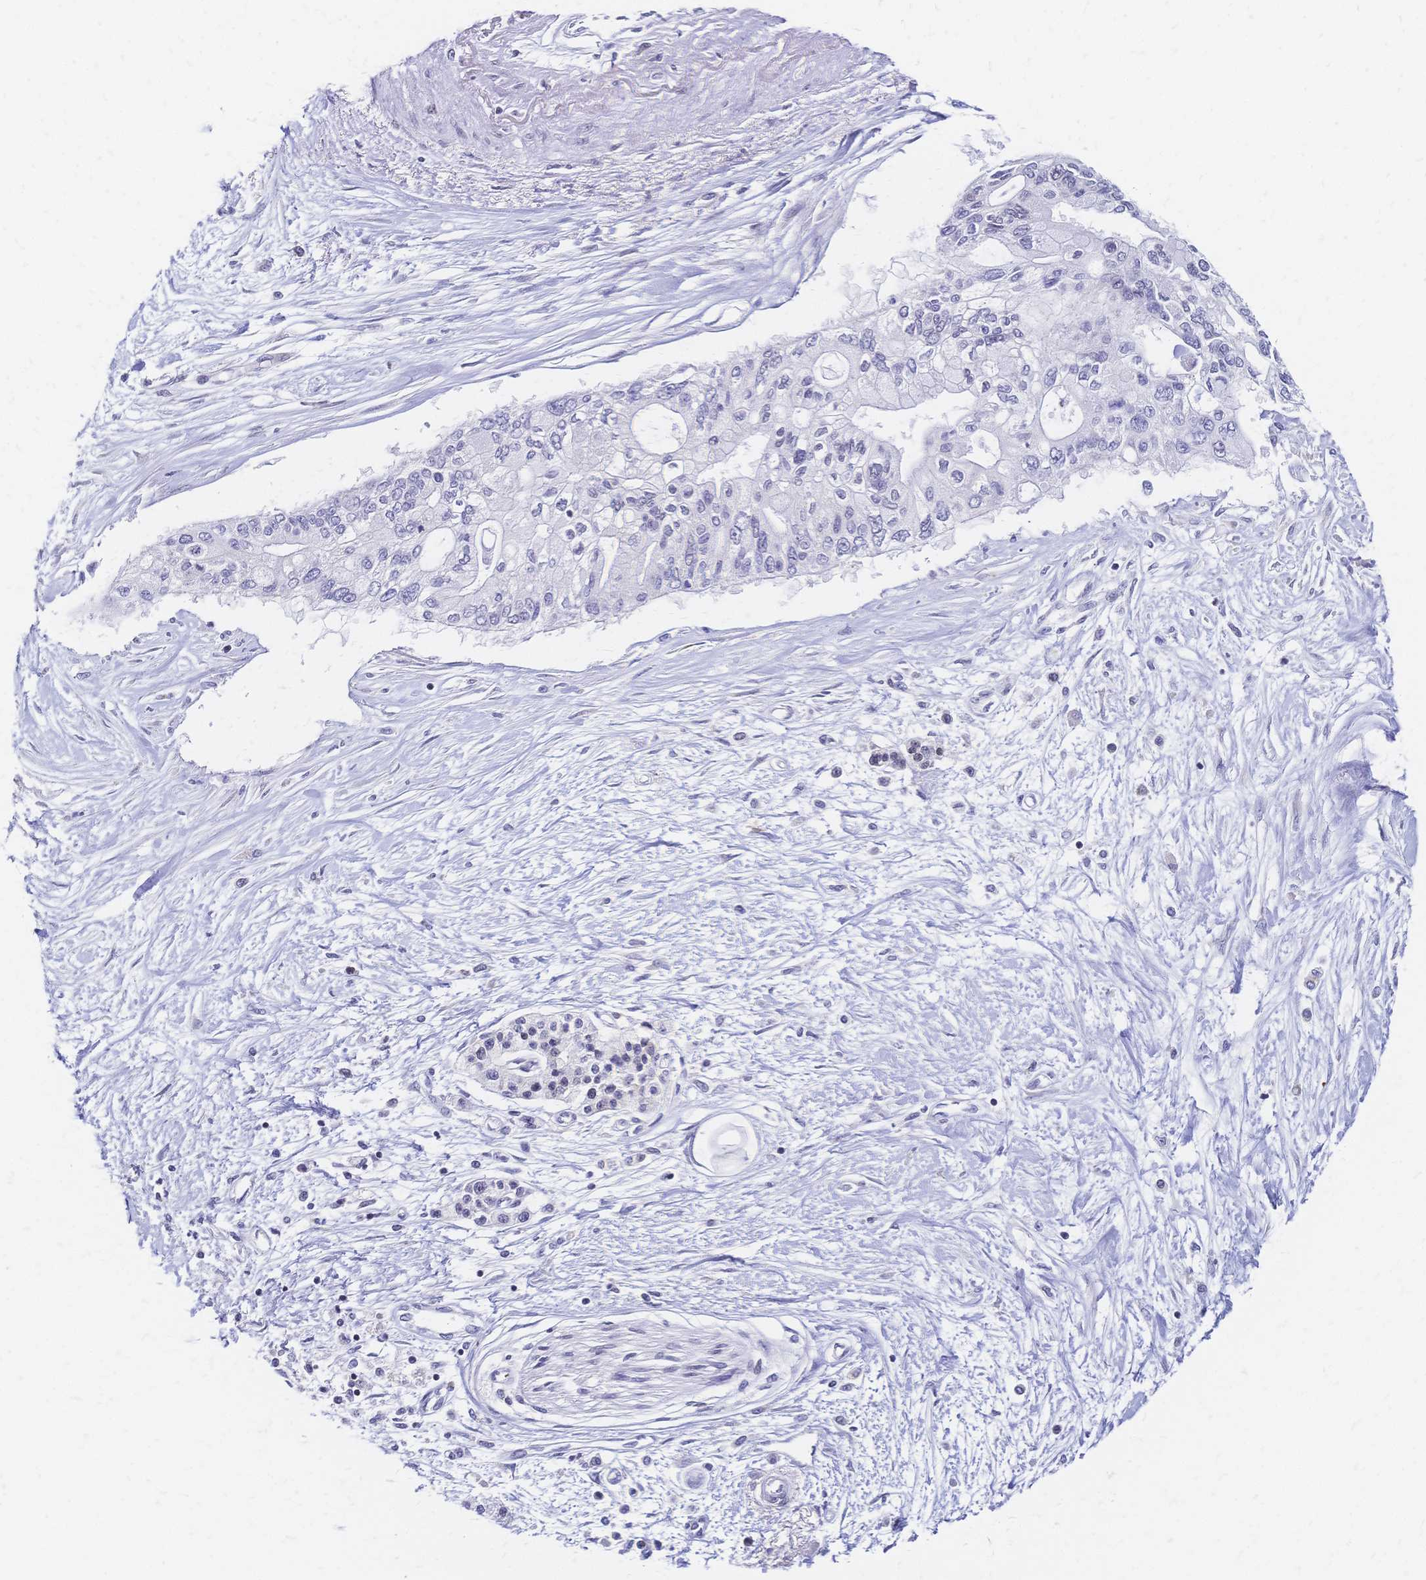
{"staining": {"intensity": "negative", "quantity": "none", "location": "none"}, "tissue": "pancreatic cancer", "cell_type": "Tumor cells", "image_type": "cancer", "snomed": [{"axis": "morphology", "description": "Adenocarcinoma, NOS"}, {"axis": "topography", "description": "Pancreas"}], "caption": "High magnification brightfield microscopy of pancreatic cancer (adenocarcinoma) stained with DAB (brown) and counterstained with hematoxylin (blue): tumor cells show no significant positivity.", "gene": "CBX7", "patient": {"sex": "female", "age": 77}}